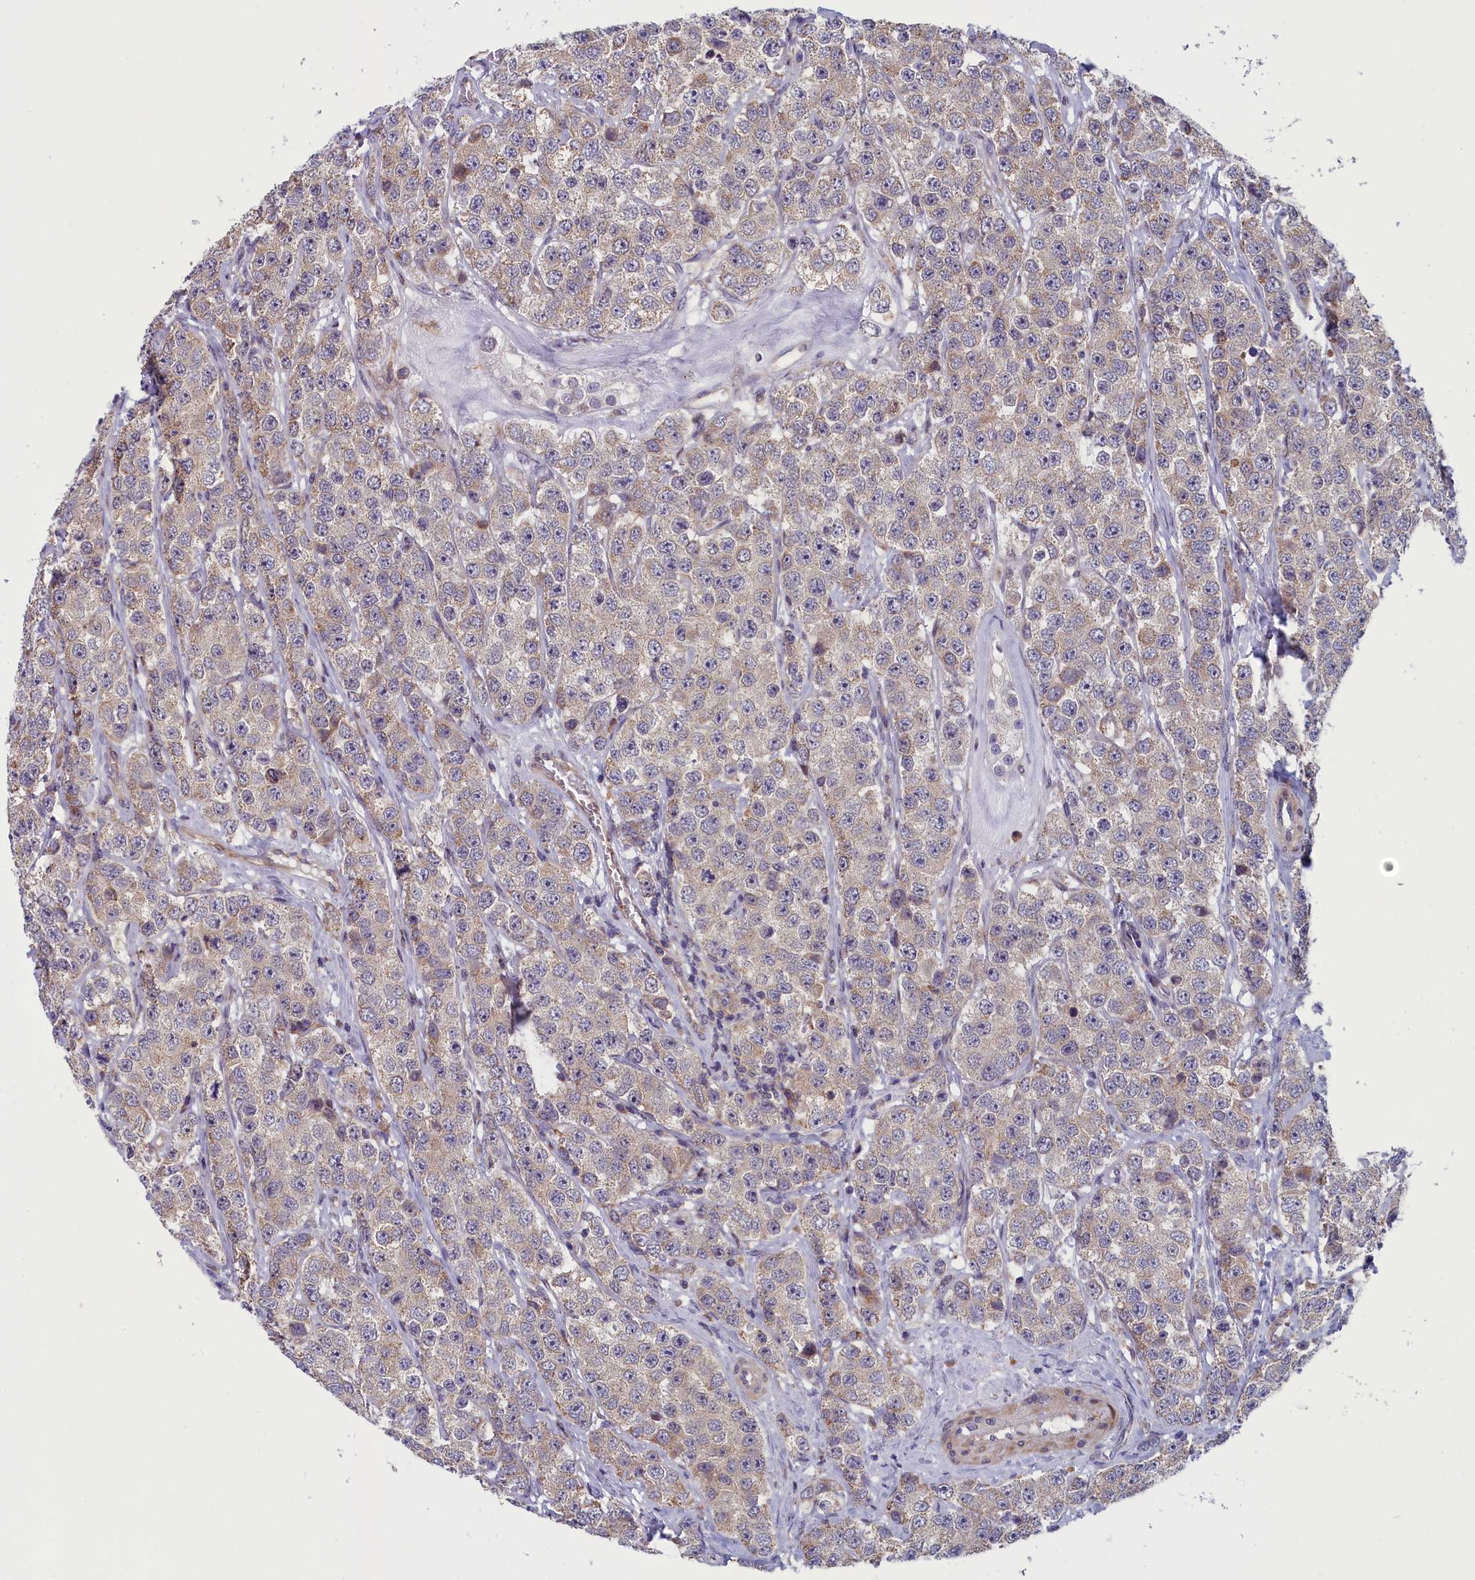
{"staining": {"intensity": "weak", "quantity": "<25%", "location": "cytoplasmic/membranous"}, "tissue": "testis cancer", "cell_type": "Tumor cells", "image_type": "cancer", "snomed": [{"axis": "morphology", "description": "Seminoma, NOS"}, {"axis": "topography", "description": "Testis"}], "caption": "A micrograph of testis cancer (seminoma) stained for a protein reveals no brown staining in tumor cells.", "gene": "ANKRD39", "patient": {"sex": "male", "age": 28}}